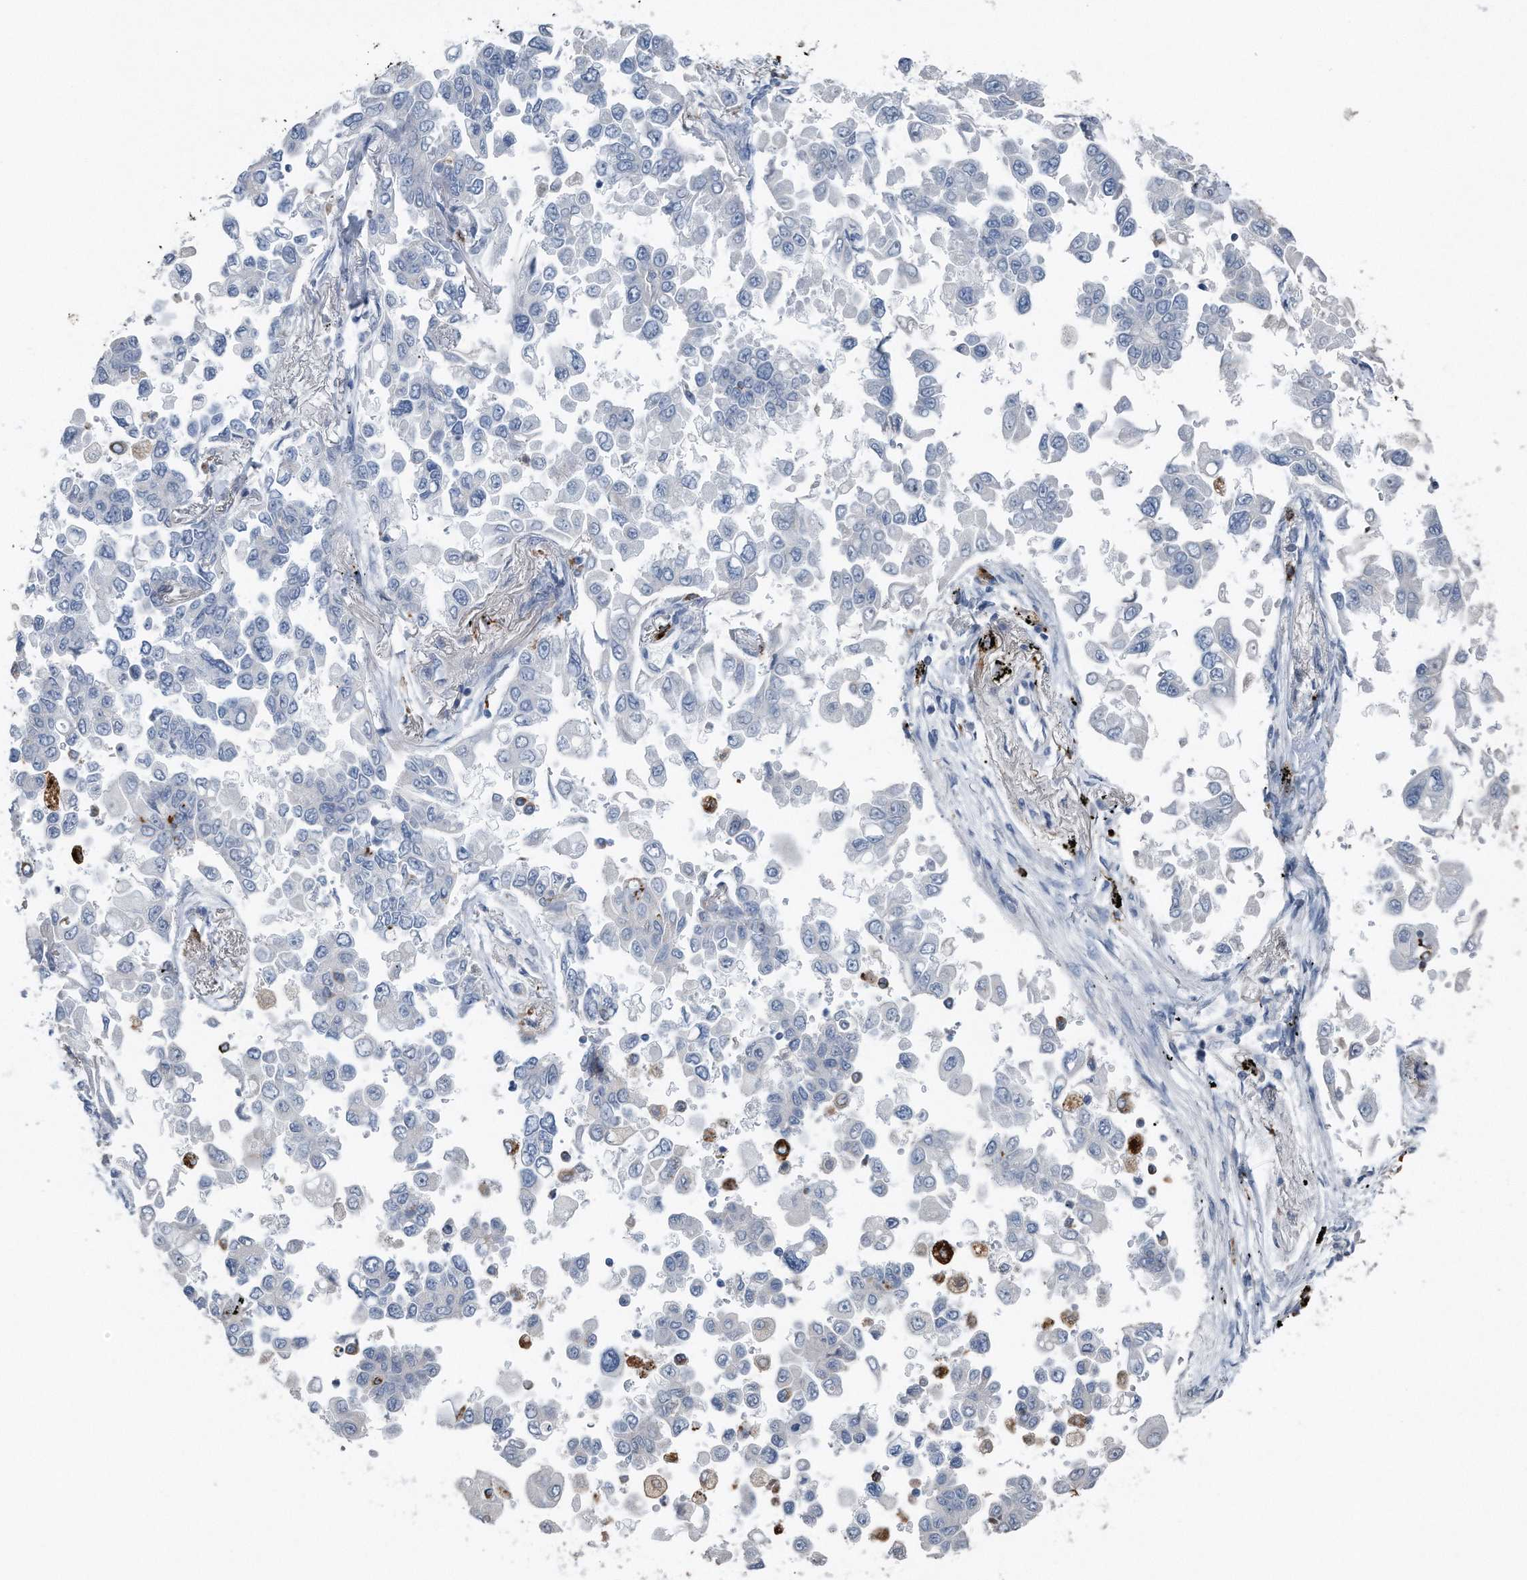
{"staining": {"intensity": "negative", "quantity": "none", "location": "none"}, "tissue": "lung cancer", "cell_type": "Tumor cells", "image_type": "cancer", "snomed": [{"axis": "morphology", "description": "Adenocarcinoma, NOS"}, {"axis": "topography", "description": "Lung"}], "caption": "An immunohistochemistry (IHC) photomicrograph of adenocarcinoma (lung) is shown. There is no staining in tumor cells of adenocarcinoma (lung).", "gene": "ZNF772", "patient": {"sex": "female", "age": 67}}